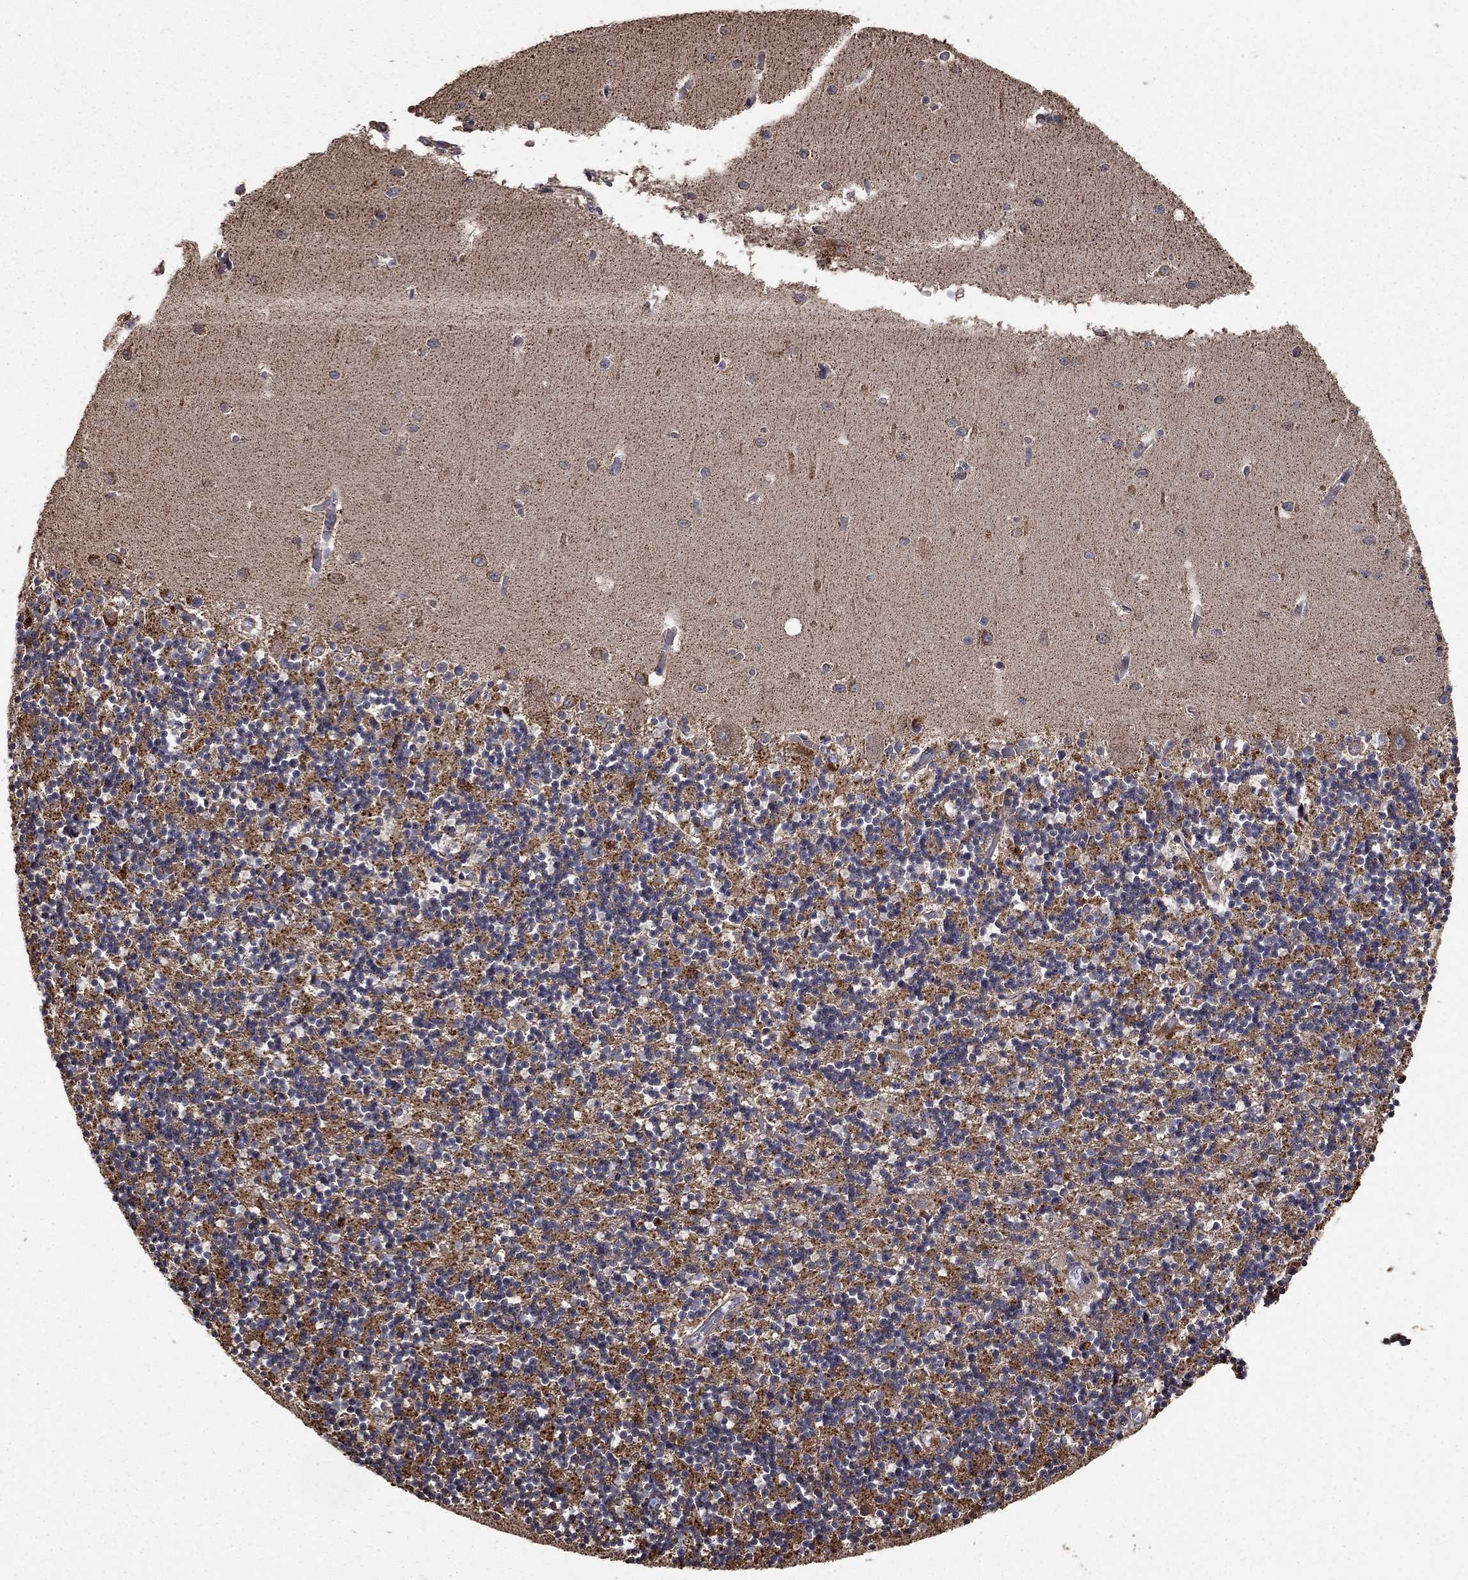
{"staining": {"intensity": "negative", "quantity": "none", "location": "none"}, "tissue": "cerebellum", "cell_type": "Cells in granular layer", "image_type": "normal", "snomed": [{"axis": "morphology", "description": "Normal tissue, NOS"}, {"axis": "topography", "description": "Cerebellum"}], "caption": "Histopathology image shows no significant protein positivity in cells in granular layer of benign cerebellum. Brightfield microscopy of immunohistochemistry (IHC) stained with DAB (3,3'-diaminobenzidine) (brown) and hematoxylin (blue), captured at high magnification.", "gene": "ACOT13", "patient": {"sex": "female", "age": 64}}